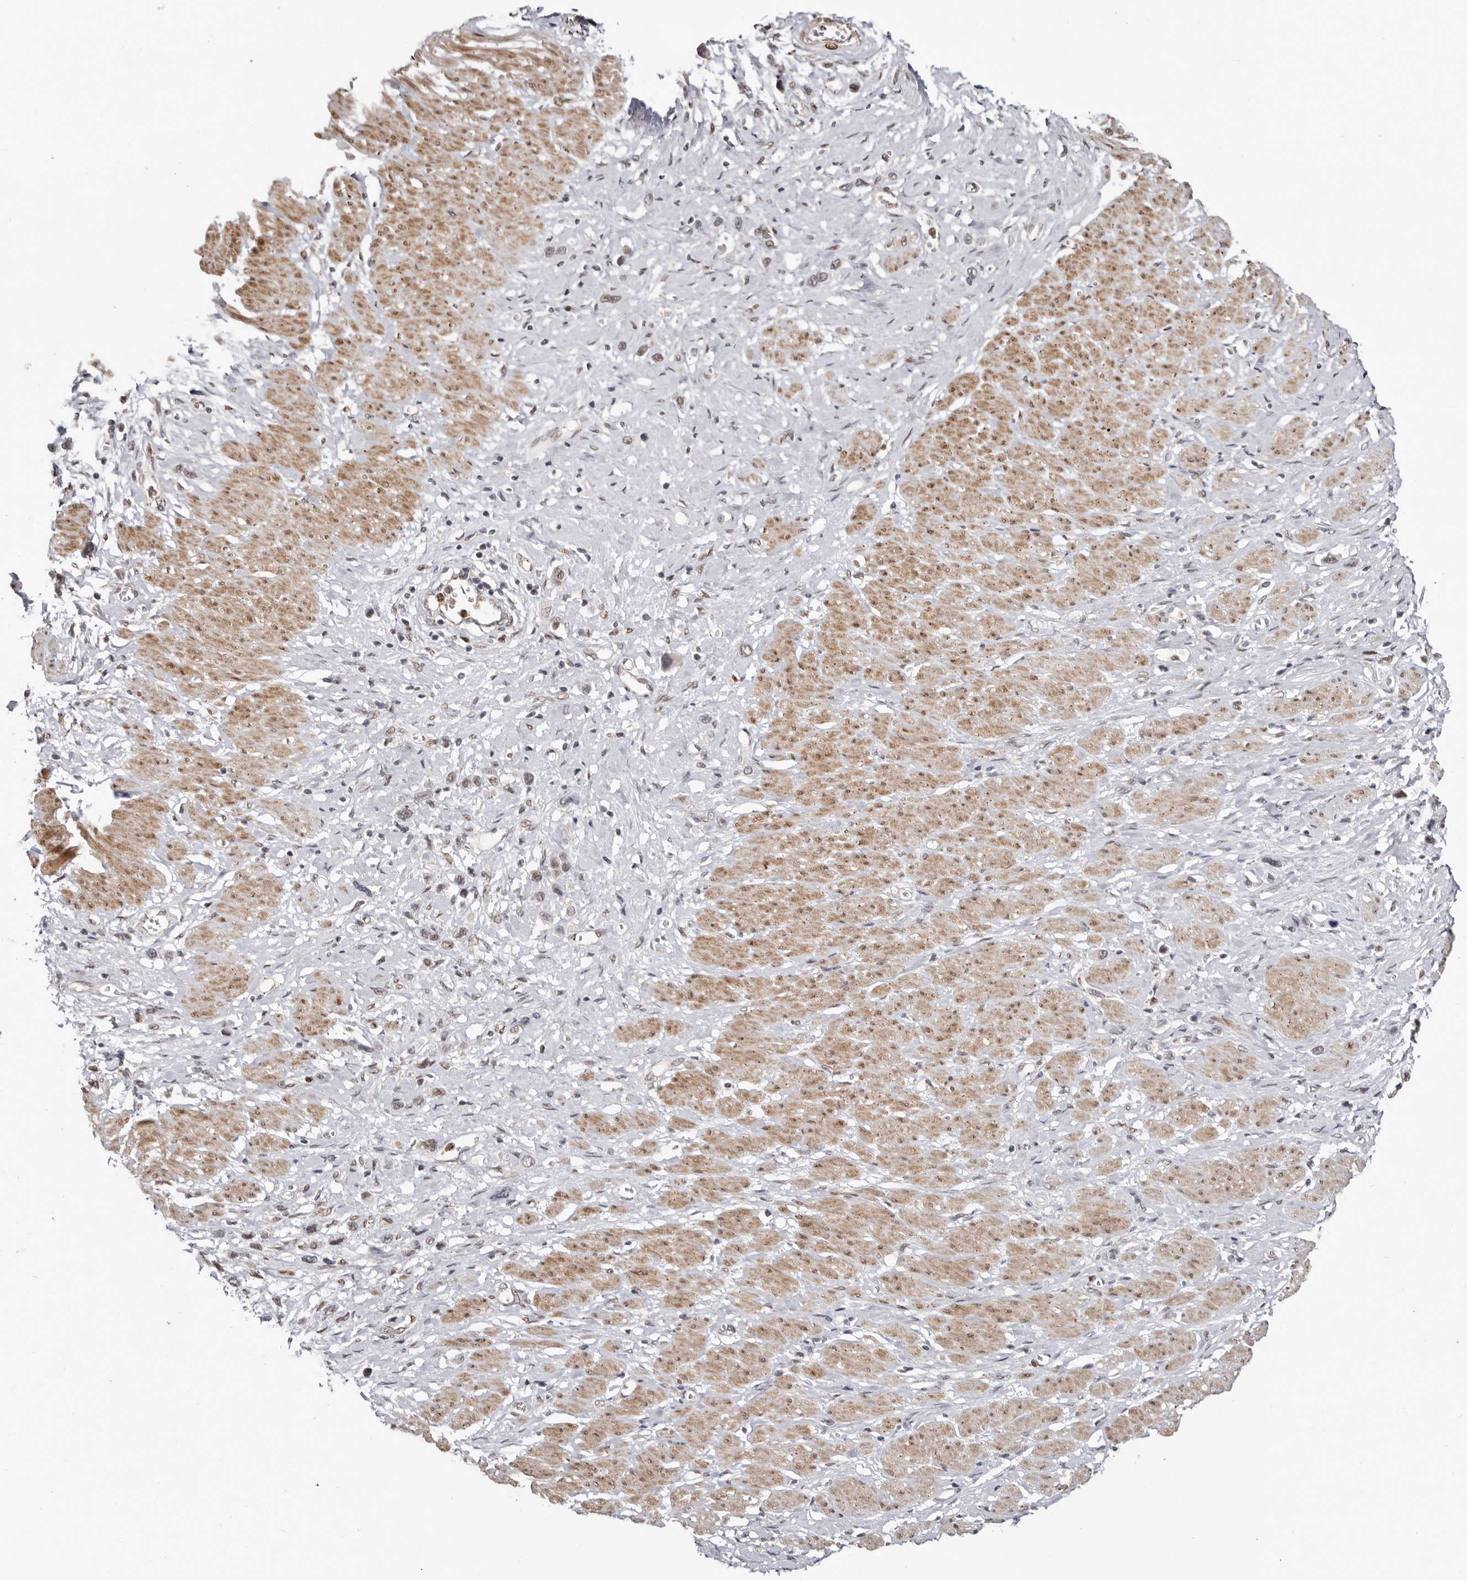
{"staining": {"intensity": "negative", "quantity": "none", "location": "none"}, "tissue": "stomach cancer", "cell_type": "Tumor cells", "image_type": "cancer", "snomed": [{"axis": "morphology", "description": "Adenocarcinoma, NOS"}, {"axis": "topography", "description": "Stomach"}], "caption": "Tumor cells show no significant protein positivity in stomach cancer.", "gene": "SMAD7", "patient": {"sex": "female", "age": 65}}